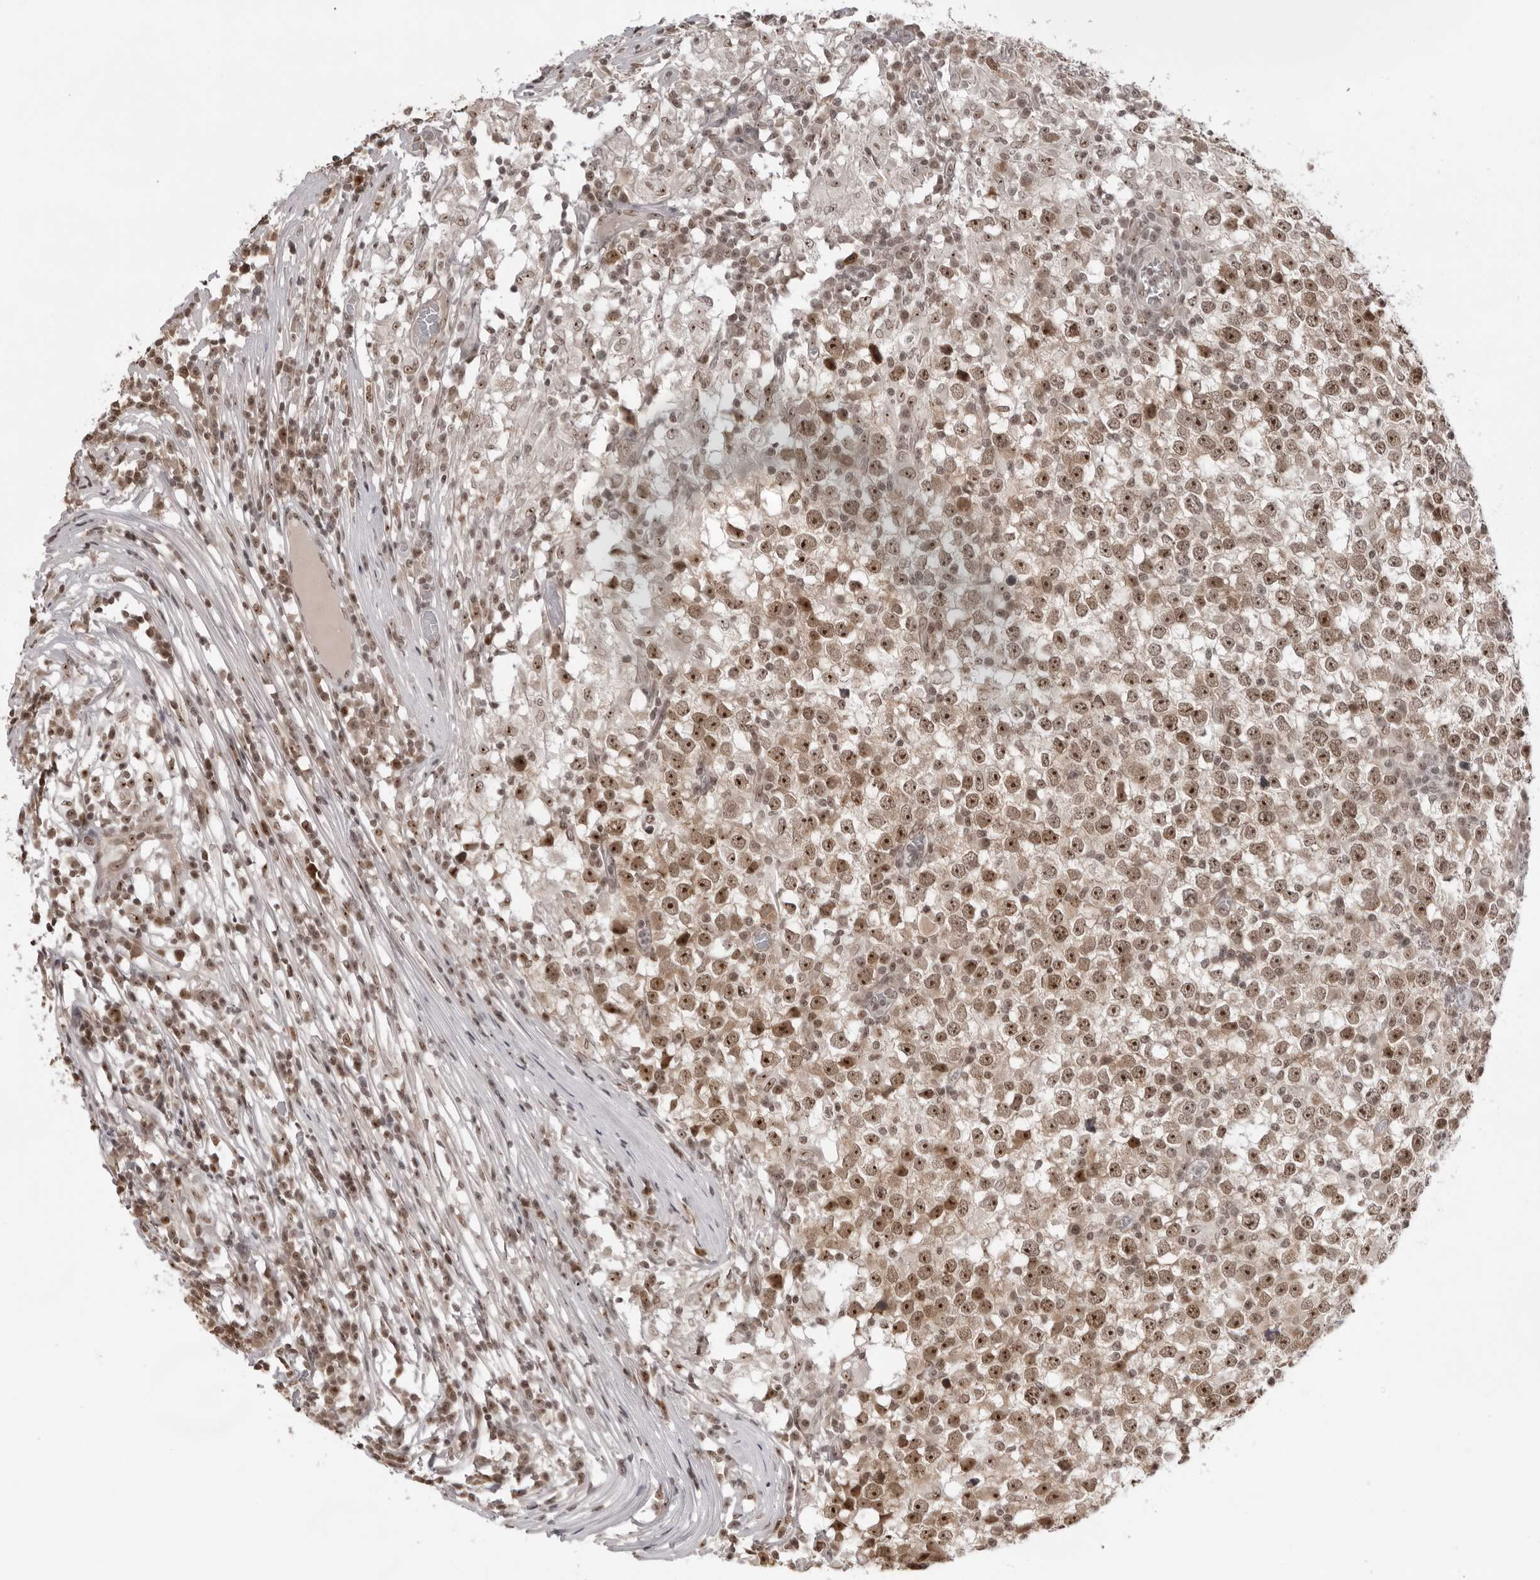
{"staining": {"intensity": "moderate", "quantity": ">75%", "location": "nuclear"}, "tissue": "testis cancer", "cell_type": "Tumor cells", "image_type": "cancer", "snomed": [{"axis": "morphology", "description": "Seminoma, NOS"}, {"axis": "topography", "description": "Testis"}], "caption": "Moderate nuclear protein positivity is present in approximately >75% of tumor cells in testis seminoma.", "gene": "EXOSC10", "patient": {"sex": "male", "age": 65}}